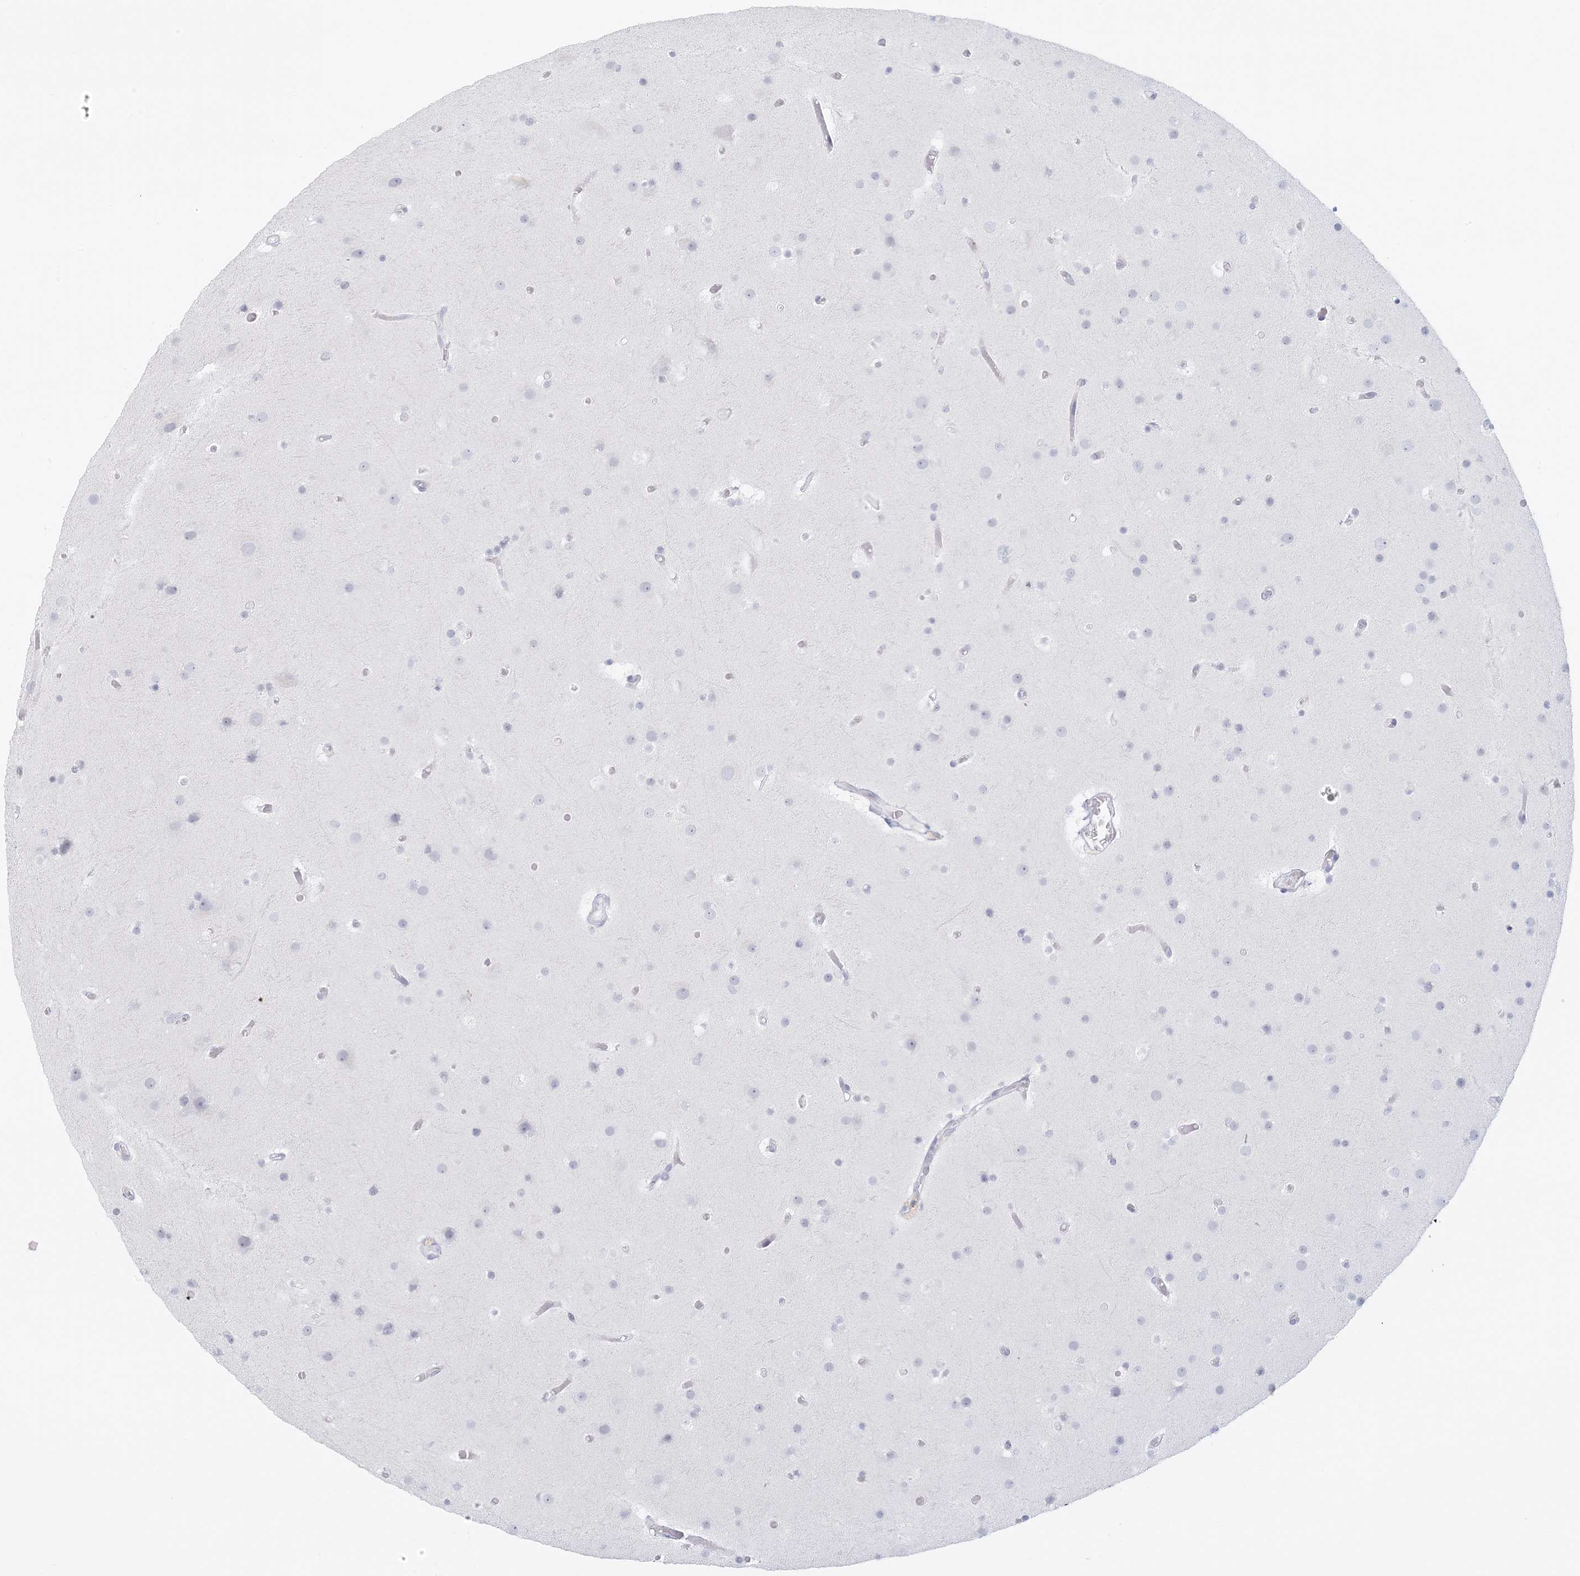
{"staining": {"intensity": "negative", "quantity": "none", "location": "none"}, "tissue": "glioma", "cell_type": "Tumor cells", "image_type": "cancer", "snomed": [{"axis": "morphology", "description": "Glioma, malignant, High grade"}, {"axis": "topography", "description": "Cerebral cortex"}], "caption": "The image exhibits no significant positivity in tumor cells of high-grade glioma (malignant).", "gene": "LIPT1", "patient": {"sex": "female", "age": 36}}